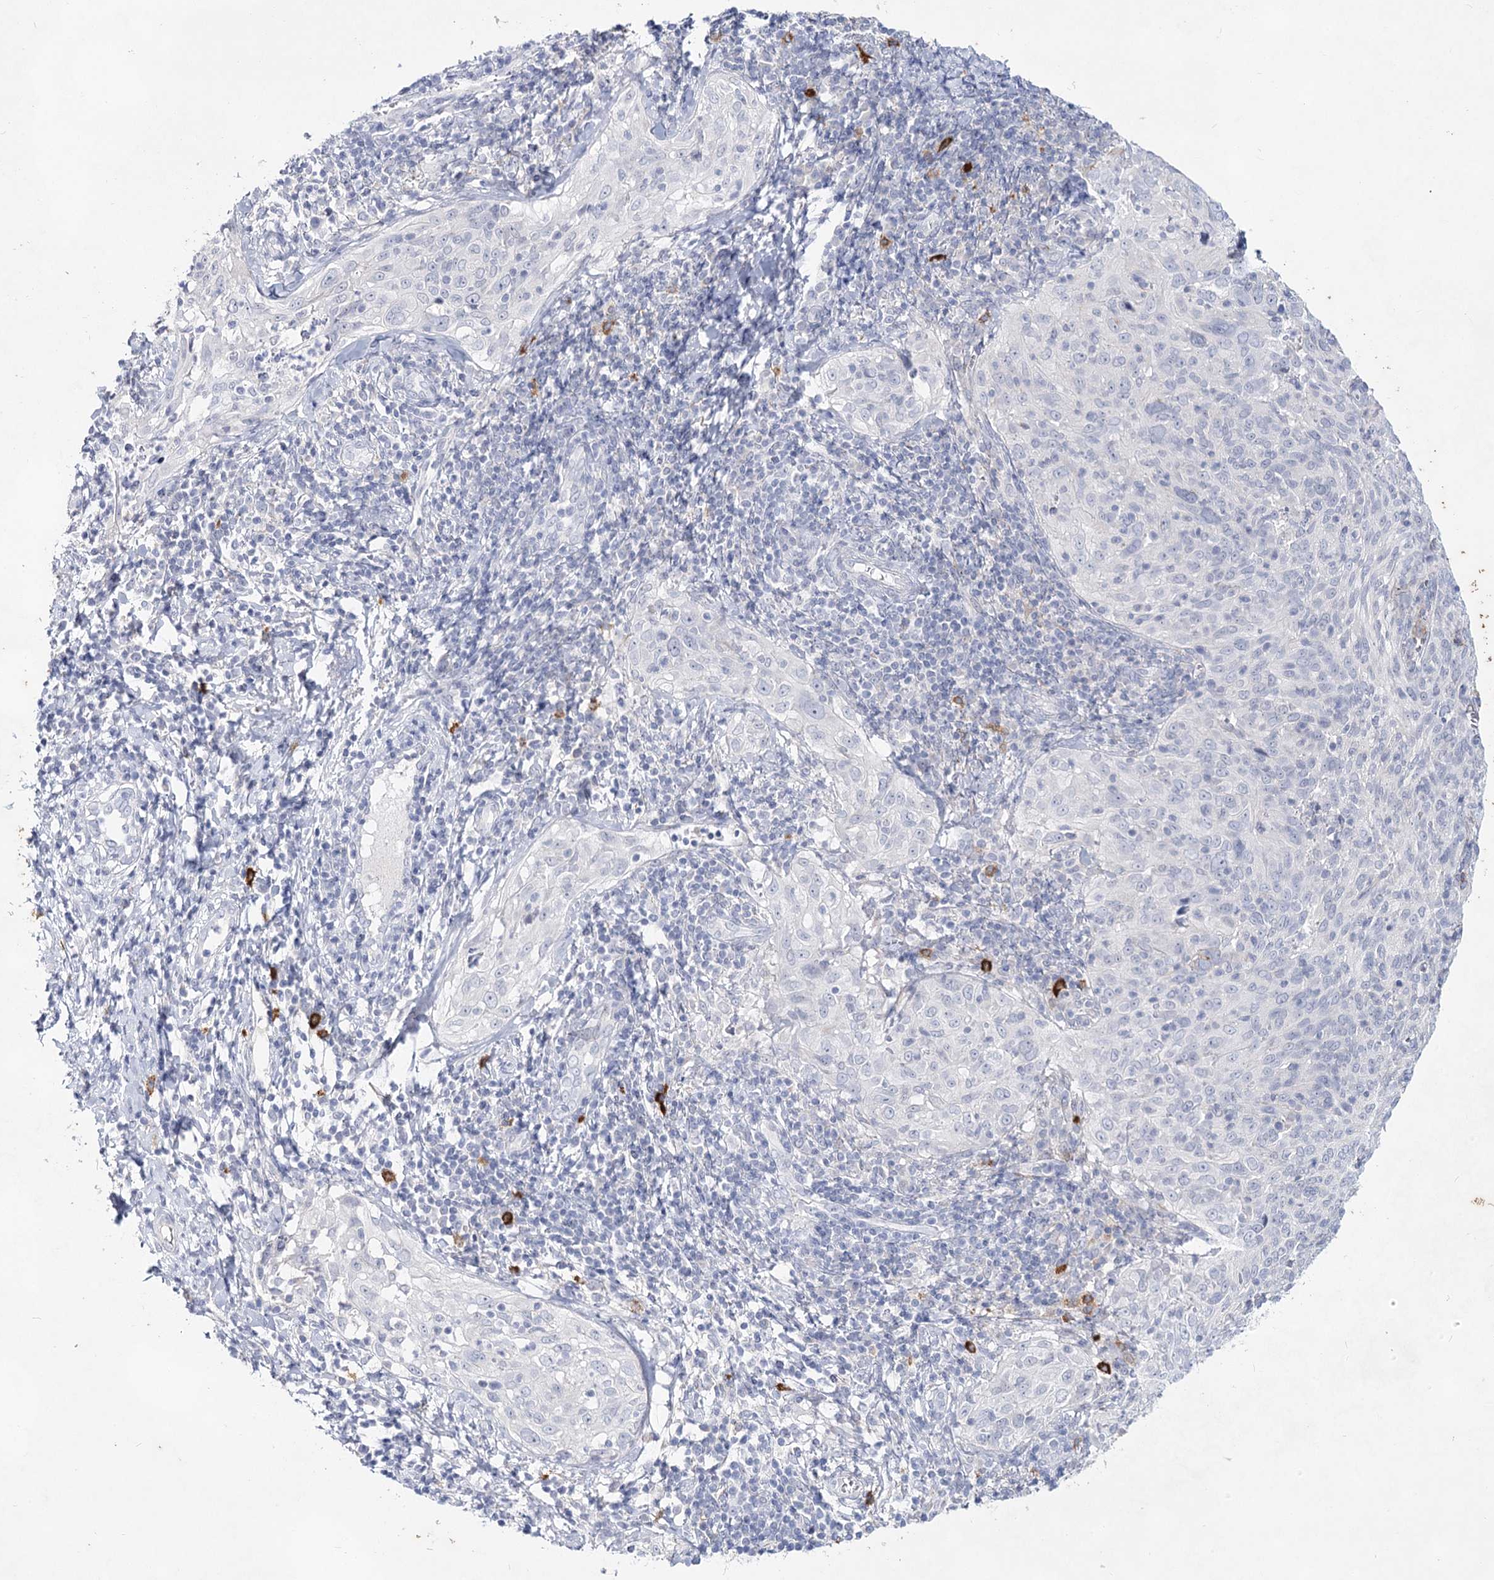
{"staining": {"intensity": "negative", "quantity": "none", "location": "none"}, "tissue": "cervical cancer", "cell_type": "Tumor cells", "image_type": "cancer", "snomed": [{"axis": "morphology", "description": "Squamous cell carcinoma, NOS"}, {"axis": "topography", "description": "Cervix"}], "caption": "This is an immunohistochemistry (IHC) image of human squamous cell carcinoma (cervical). There is no staining in tumor cells.", "gene": "CCDC73", "patient": {"sex": "female", "age": 31}}